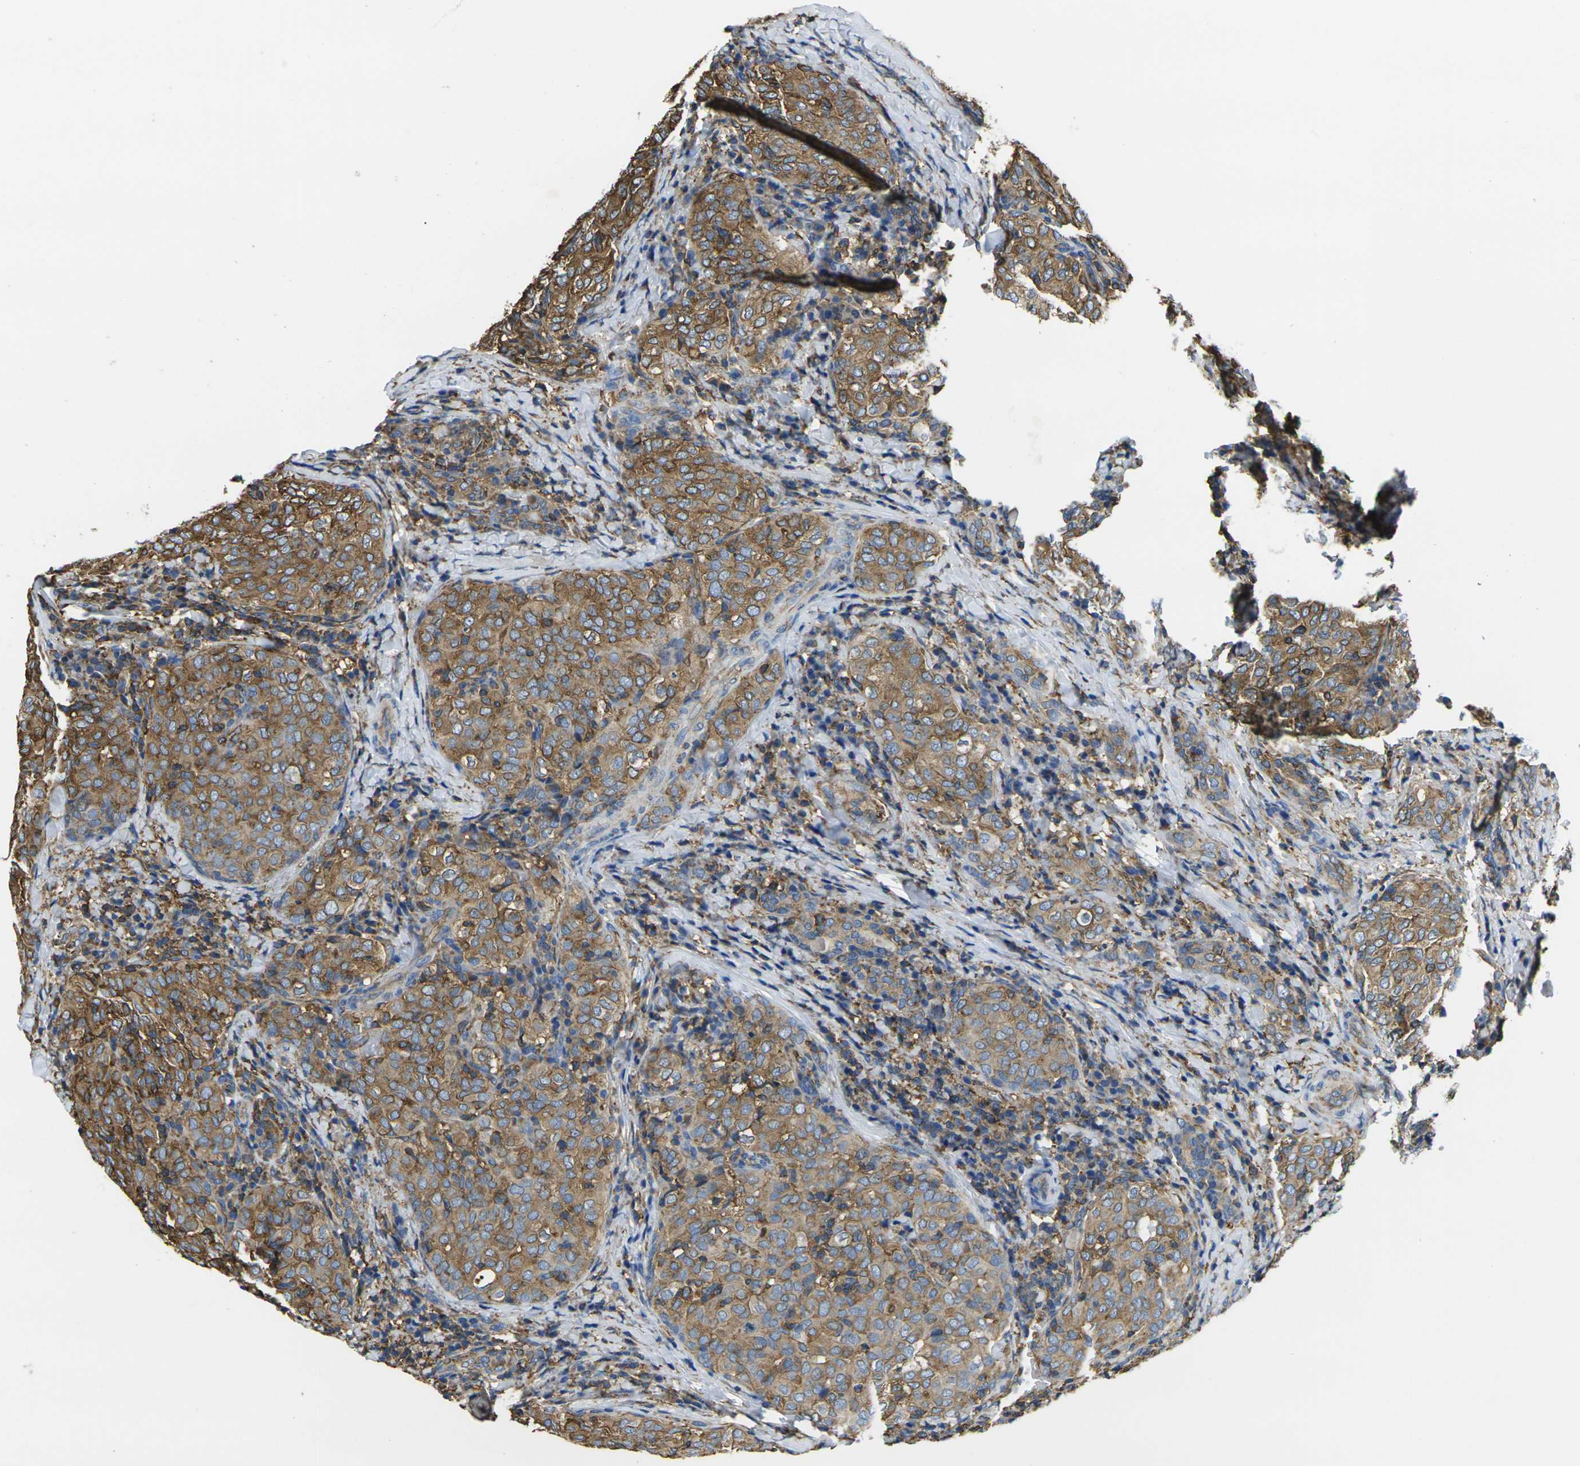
{"staining": {"intensity": "moderate", "quantity": ">75%", "location": "cytoplasmic/membranous"}, "tissue": "thyroid cancer", "cell_type": "Tumor cells", "image_type": "cancer", "snomed": [{"axis": "morphology", "description": "Normal tissue, NOS"}, {"axis": "morphology", "description": "Papillary adenocarcinoma, NOS"}, {"axis": "topography", "description": "Thyroid gland"}], "caption": "Papillary adenocarcinoma (thyroid) stained with immunohistochemistry (IHC) shows moderate cytoplasmic/membranous expression in about >75% of tumor cells.", "gene": "FAM110D", "patient": {"sex": "female", "age": 30}}